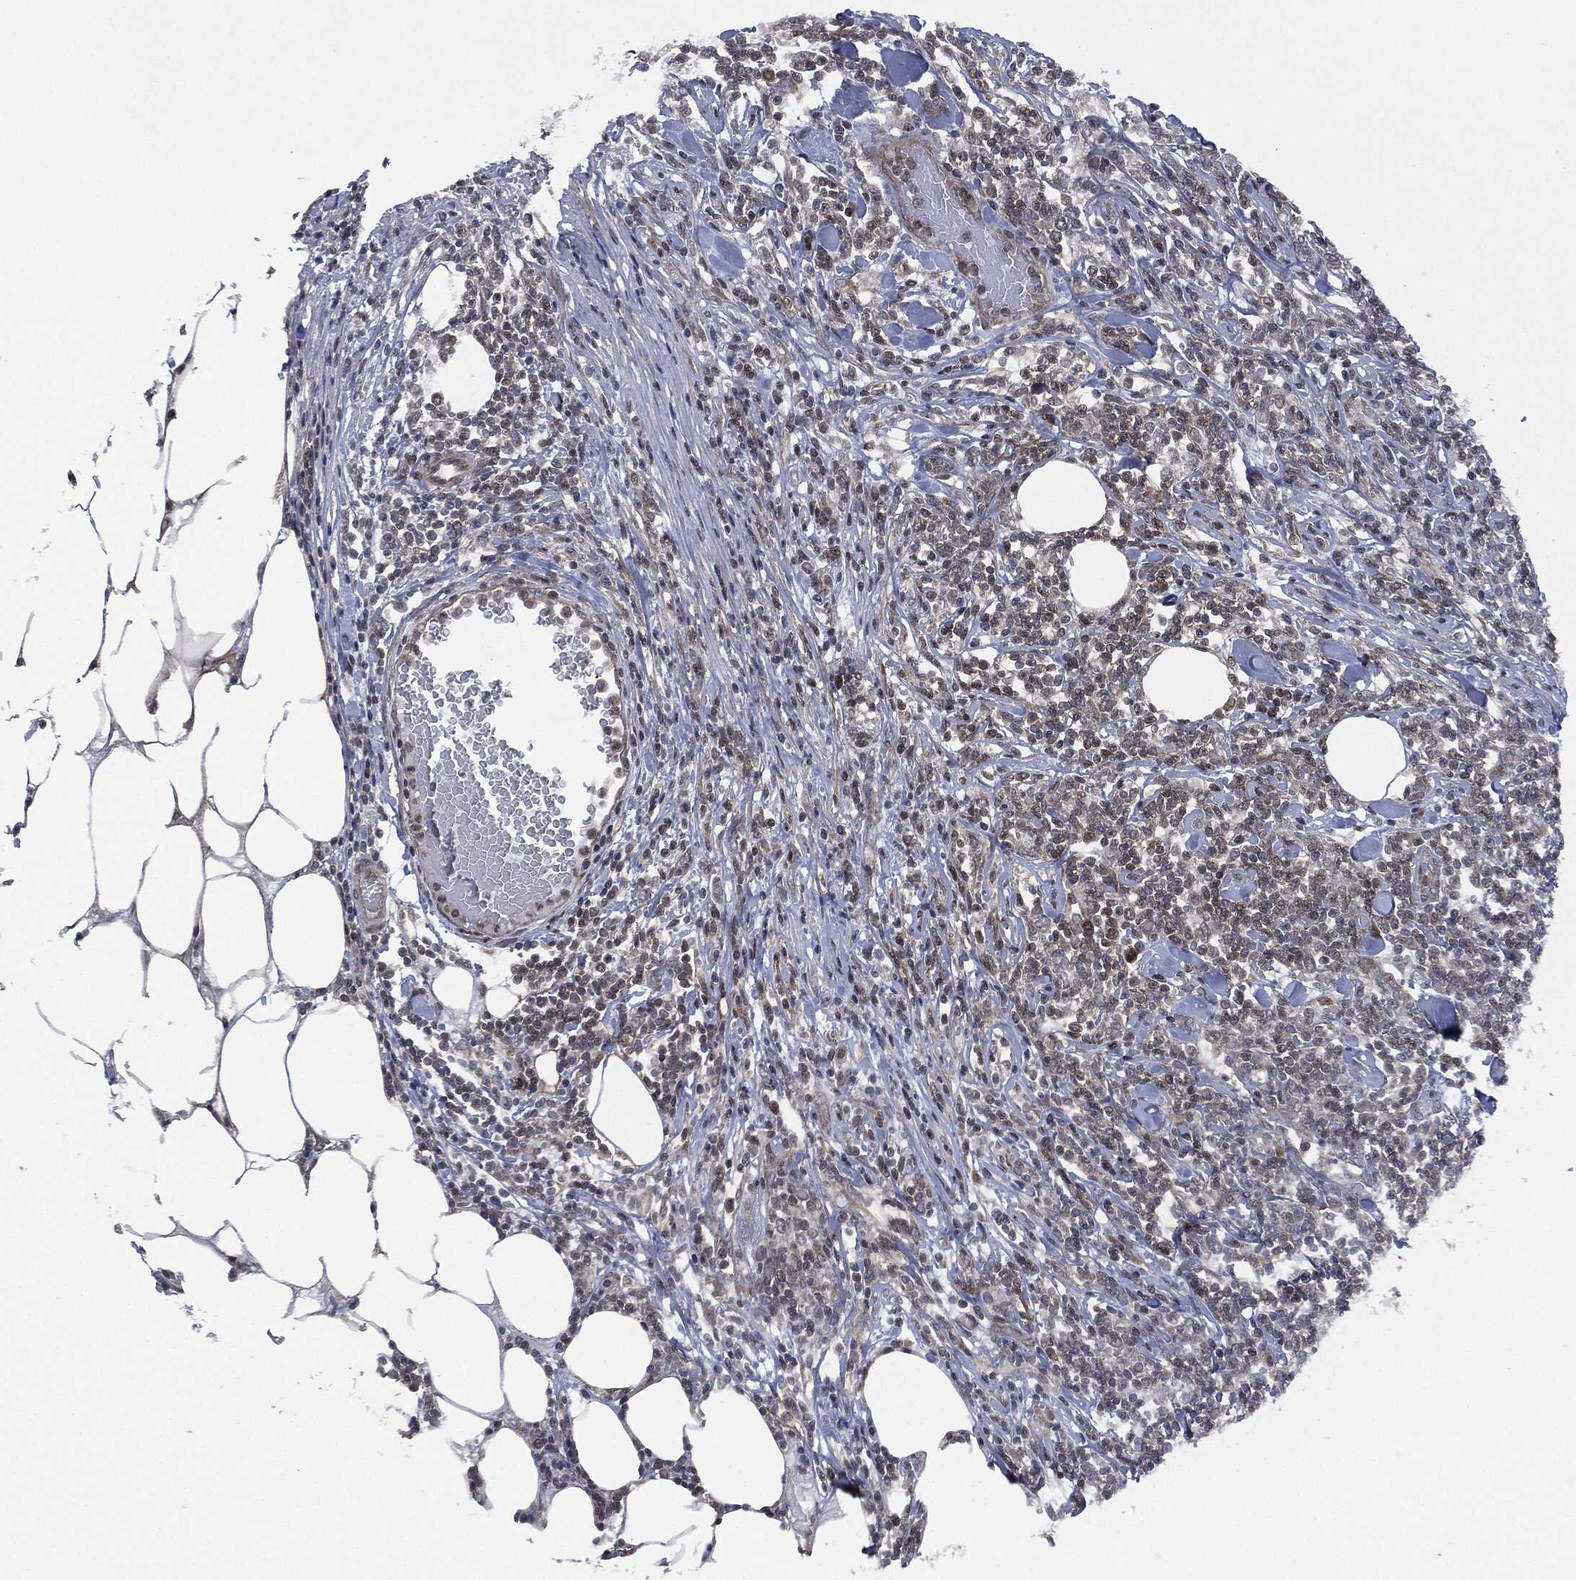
{"staining": {"intensity": "negative", "quantity": "none", "location": "none"}, "tissue": "lymphoma", "cell_type": "Tumor cells", "image_type": "cancer", "snomed": [{"axis": "morphology", "description": "Malignant lymphoma, non-Hodgkin's type, High grade"}, {"axis": "topography", "description": "Lymph node"}], "caption": "Tumor cells show no significant positivity in high-grade malignant lymphoma, non-Hodgkin's type.", "gene": "HRAS", "patient": {"sex": "female", "age": 84}}